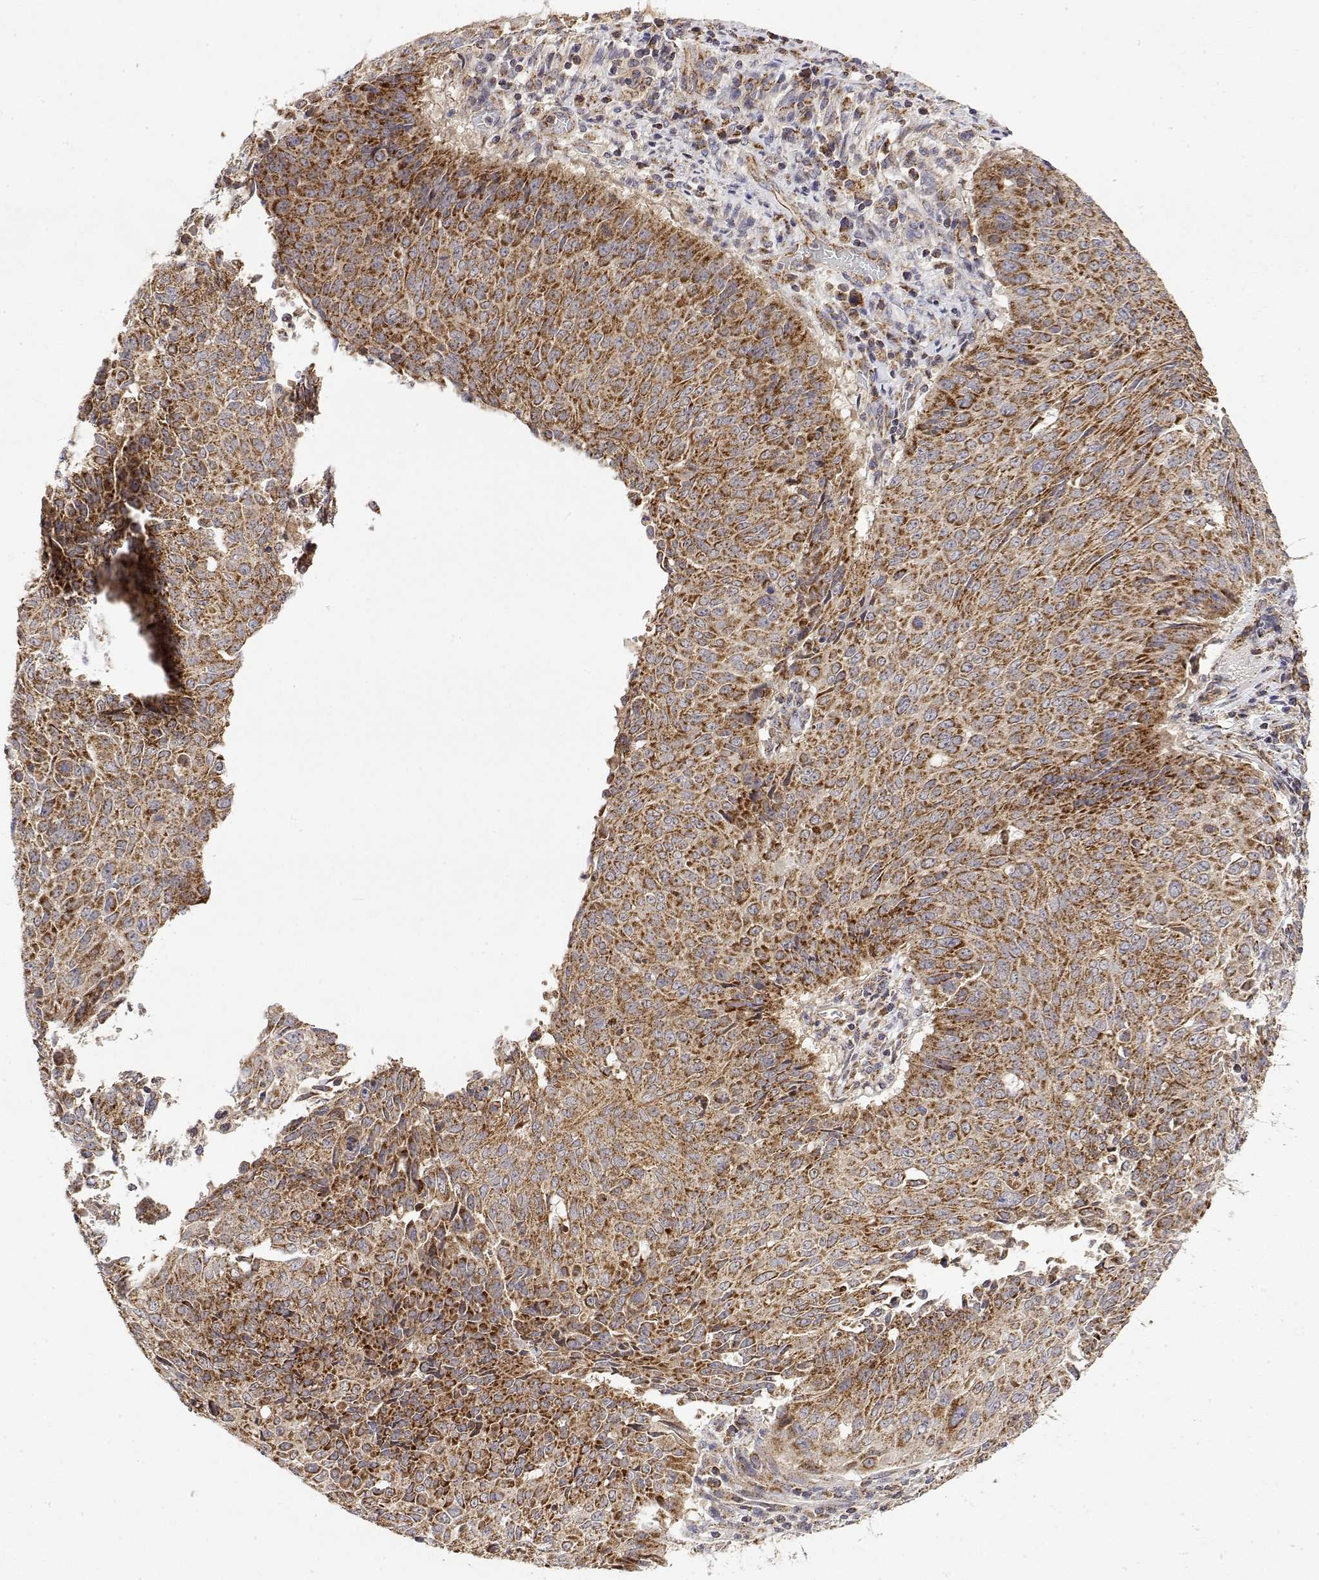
{"staining": {"intensity": "moderate", "quantity": ">75%", "location": "cytoplasmic/membranous"}, "tissue": "lung cancer", "cell_type": "Tumor cells", "image_type": "cancer", "snomed": [{"axis": "morphology", "description": "Normal tissue, NOS"}, {"axis": "morphology", "description": "Squamous cell carcinoma, NOS"}, {"axis": "topography", "description": "Bronchus"}, {"axis": "topography", "description": "Lung"}], "caption": "Immunohistochemical staining of human lung cancer (squamous cell carcinoma) reveals medium levels of moderate cytoplasmic/membranous protein expression in approximately >75% of tumor cells. (Stains: DAB in brown, nuclei in blue, Microscopy: brightfield microscopy at high magnification).", "gene": "GADD45GIP1", "patient": {"sex": "male", "age": 64}}